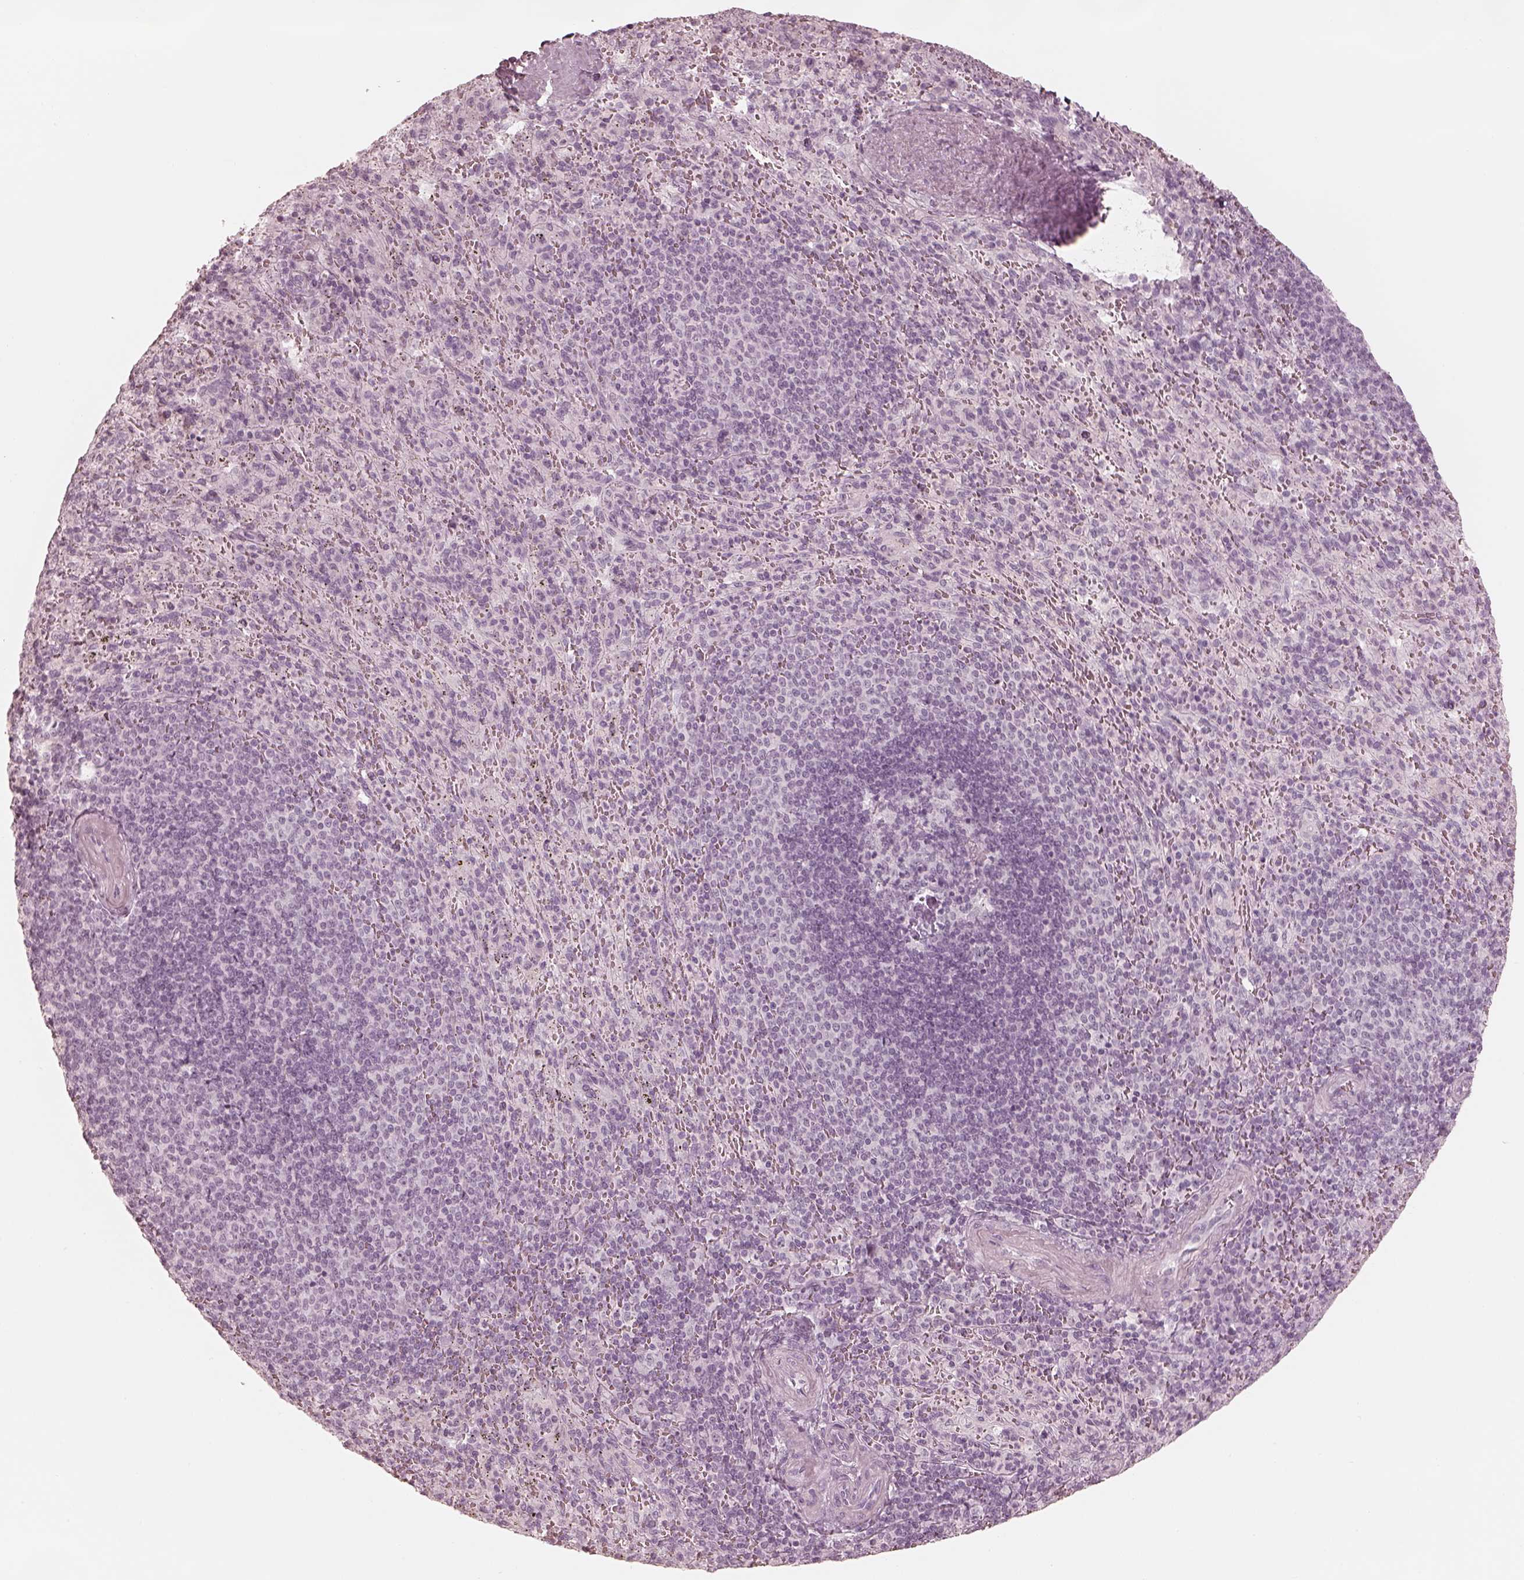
{"staining": {"intensity": "negative", "quantity": "none", "location": "none"}, "tissue": "spleen", "cell_type": "Cells in red pulp", "image_type": "normal", "snomed": [{"axis": "morphology", "description": "Normal tissue, NOS"}, {"axis": "topography", "description": "Spleen"}], "caption": "Immunohistochemistry (IHC) micrograph of unremarkable spleen stained for a protein (brown), which demonstrates no staining in cells in red pulp.", "gene": "CALR3", "patient": {"sex": "male", "age": 57}}